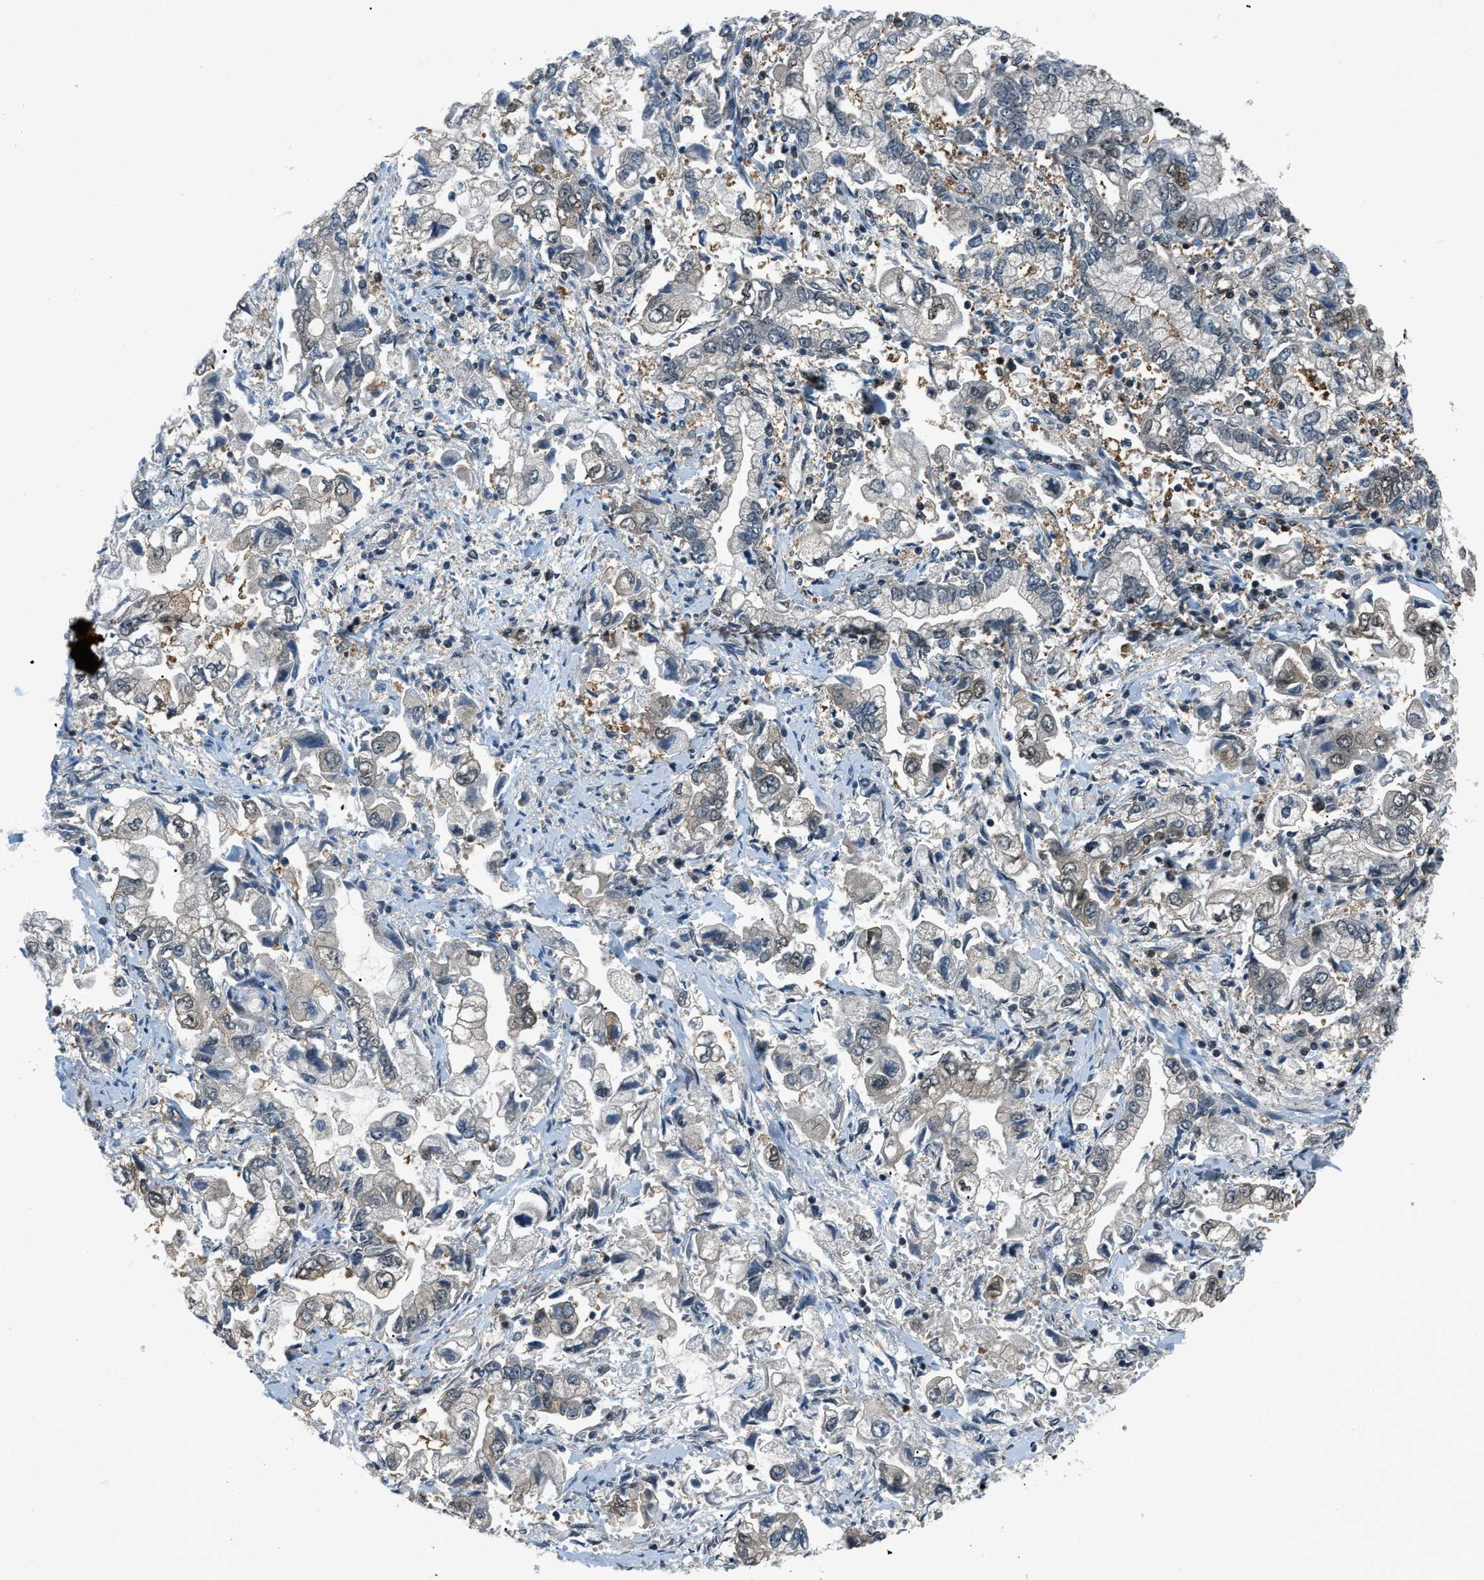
{"staining": {"intensity": "strong", "quantity": "<25%", "location": "cytoplasmic/membranous,nuclear"}, "tissue": "stomach cancer", "cell_type": "Tumor cells", "image_type": "cancer", "snomed": [{"axis": "morphology", "description": "Normal tissue, NOS"}, {"axis": "morphology", "description": "Adenocarcinoma, NOS"}, {"axis": "topography", "description": "Stomach"}], "caption": "A high-resolution histopathology image shows immunohistochemistry (IHC) staining of stomach cancer, which shows strong cytoplasmic/membranous and nuclear positivity in approximately <25% of tumor cells.", "gene": "NUDCD3", "patient": {"sex": "male", "age": 62}}